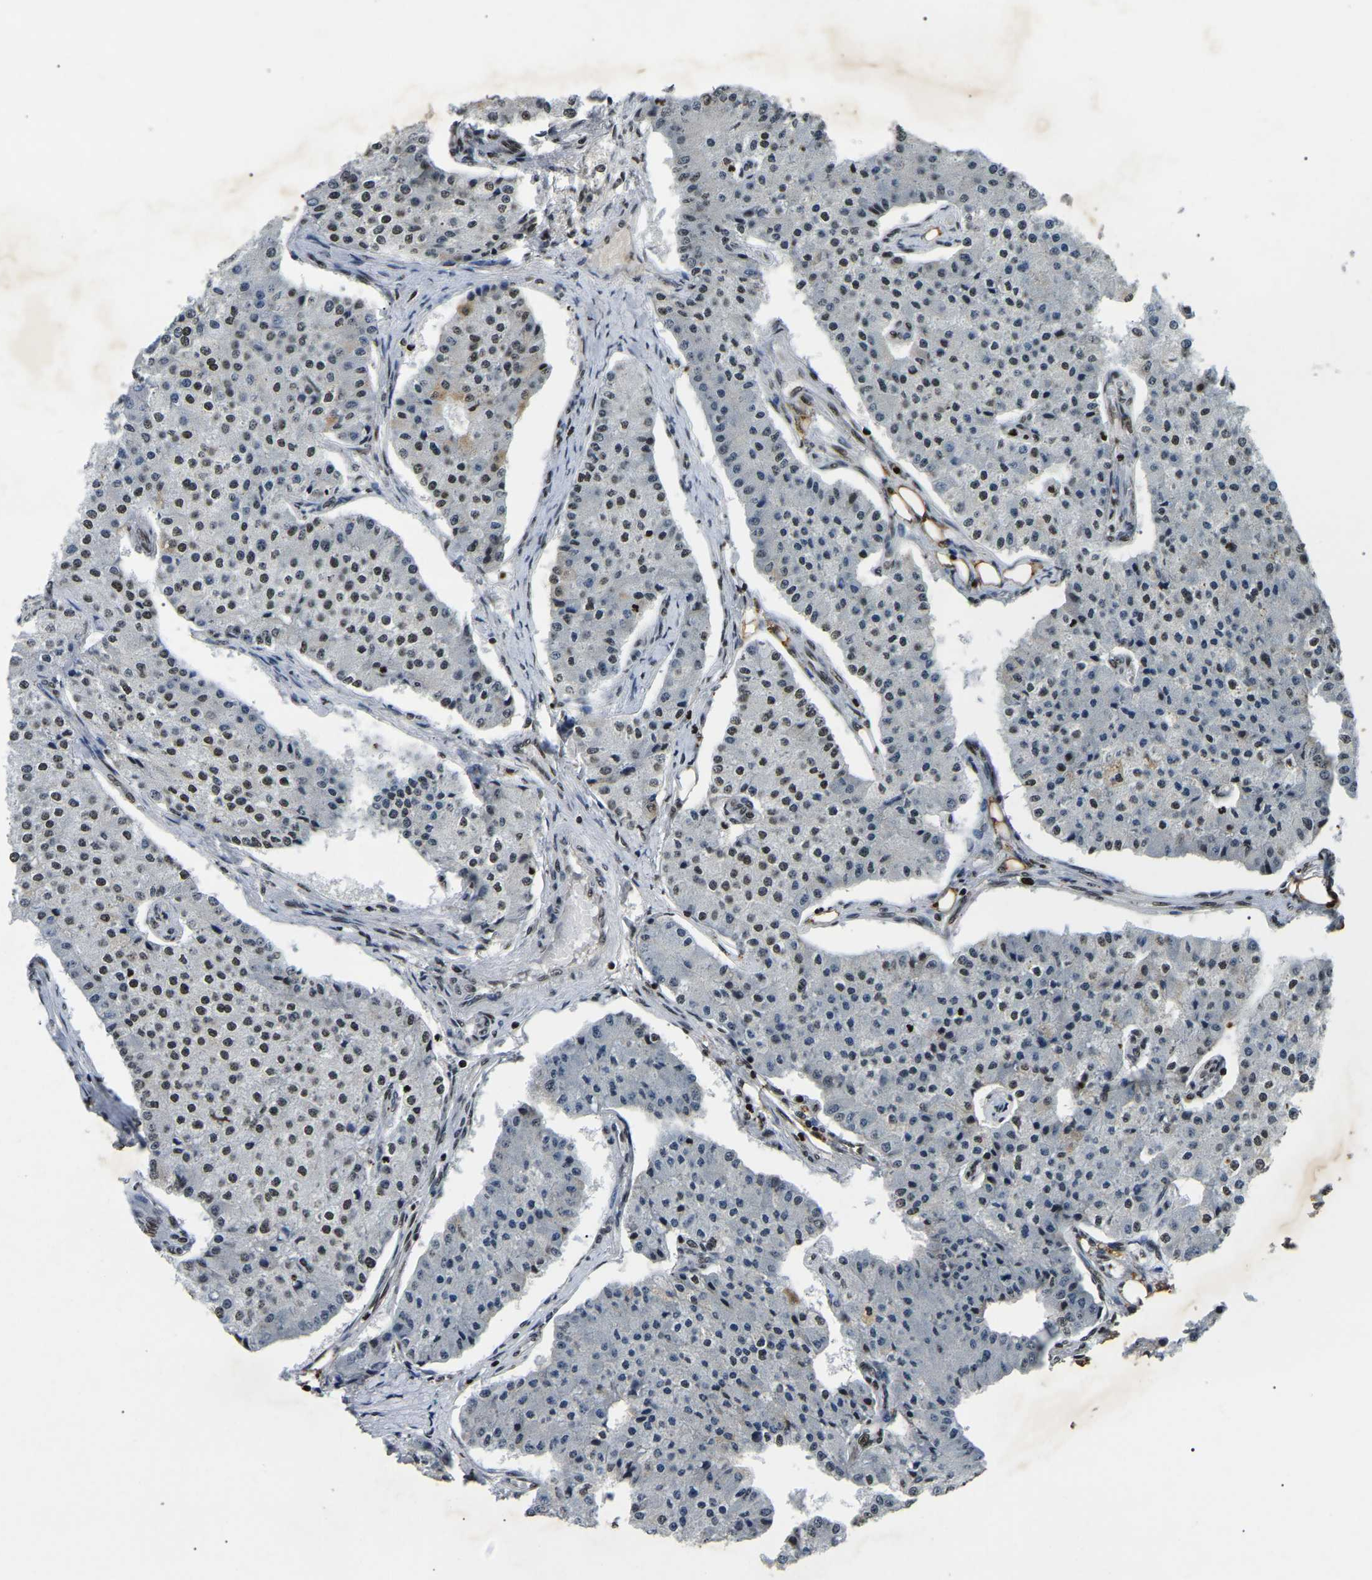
{"staining": {"intensity": "weak", "quantity": "25%-75%", "location": "nuclear"}, "tissue": "carcinoid", "cell_type": "Tumor cells", "image_type": "cancer", "snomed": [{"axis": "morphology", "description": "Carcinoid, malignant, NOS"}, {"axis": "topography", "description": "Colon"}], "caption": "Carcinoid (malignant) was stained to show a protein in brown. There is low levels of weak nuclear expression in approximately 25%-75% of tumor cells. (DAB (3,3'-diaminobenzidine) IHC with brightfield microscopy, high magnification).", "gene": "LRRC61", "patient": {"sex": "female", "age": 52}}